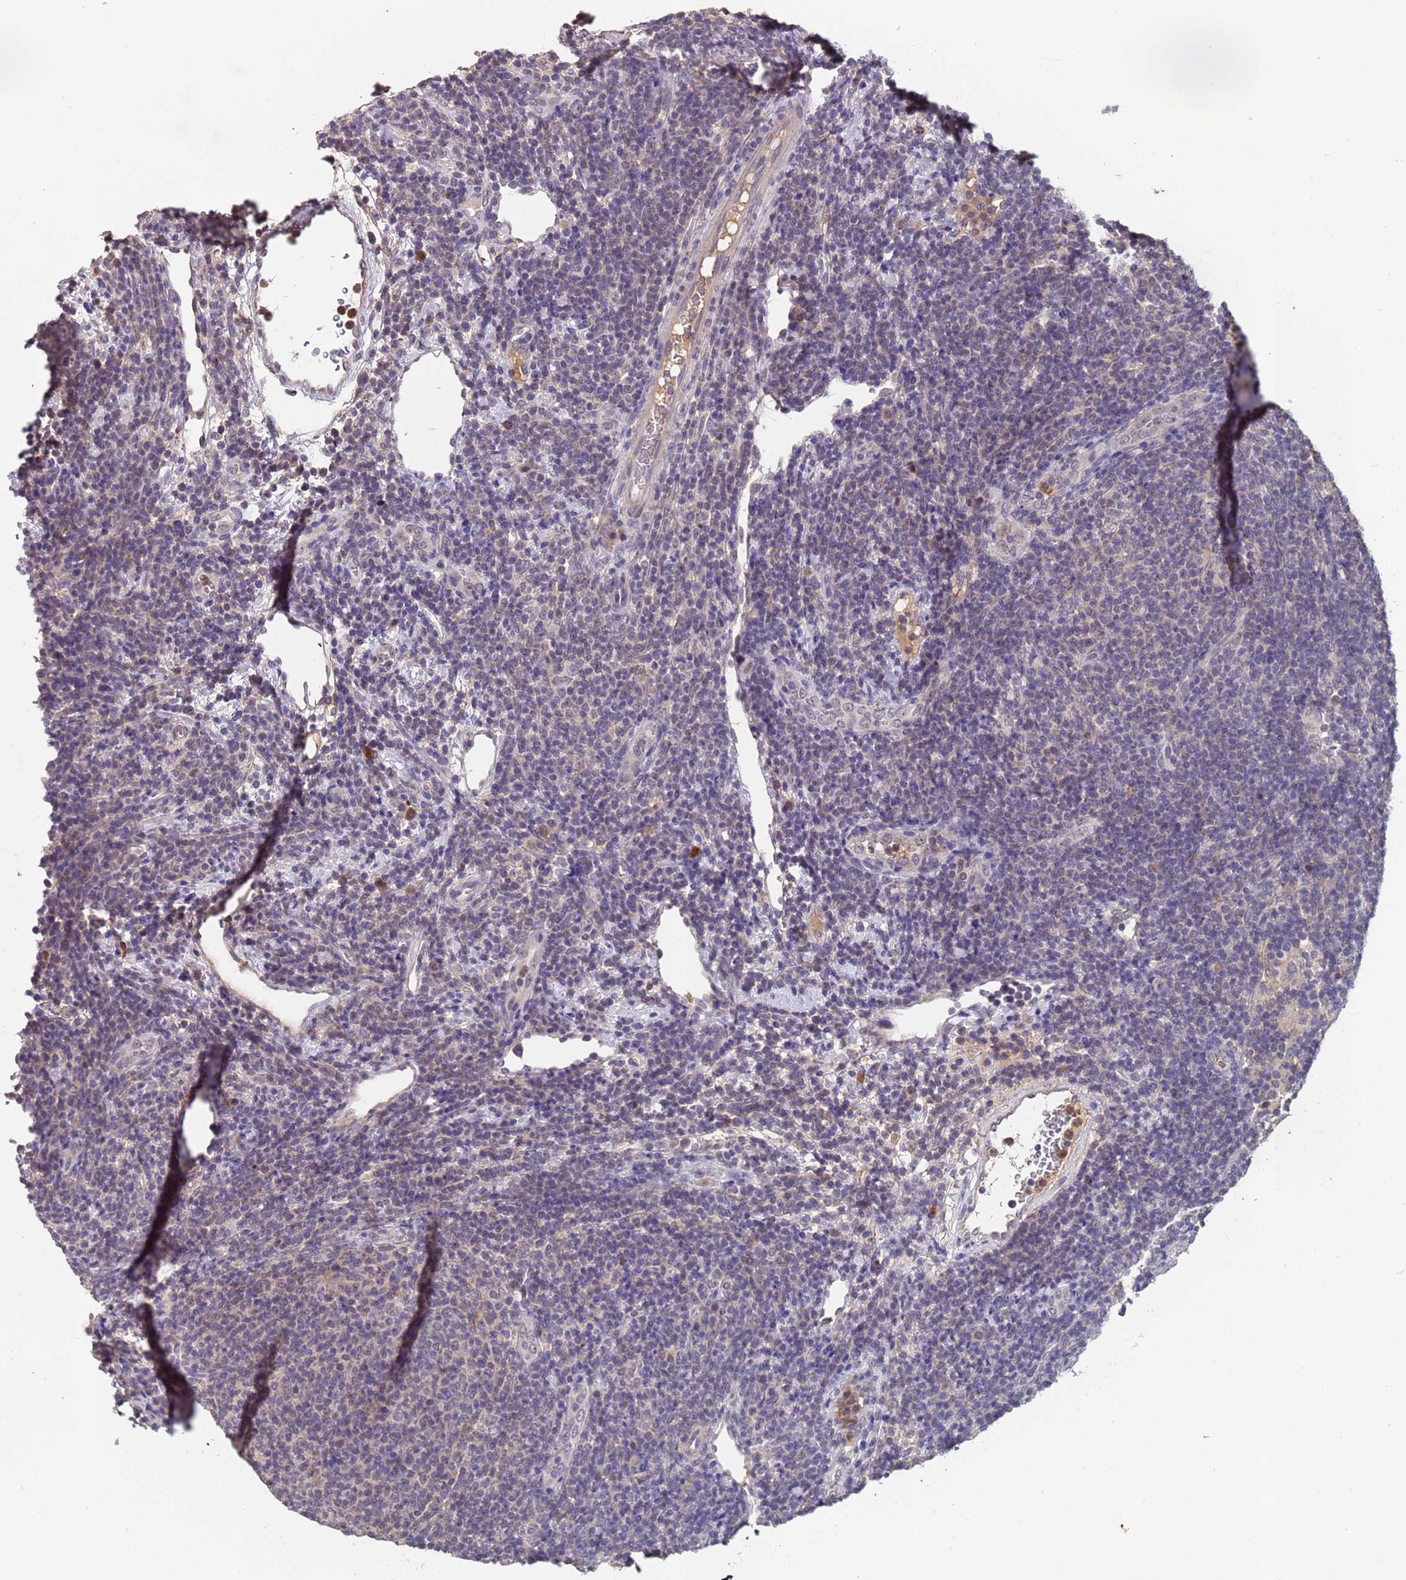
{"staining": {"intensity": "negative", "quantity": "none", "location": "none"}, "tissue": "lymphoma", "cell_type": "Tumor cells", "image_type": "cancer", "snomed": [{"axis": "morphology", "description": "Malignant lymphoma, non-Hodgkin's type, Low grade"}, {"axis": "topography", "description": "Lymph node"}], "caption": "This is an IHC histopathology image of lymphoma. There is no expression in tumor cells.", "gene": "ZNF248", "patient": {"sex": "male", "age": 66}}